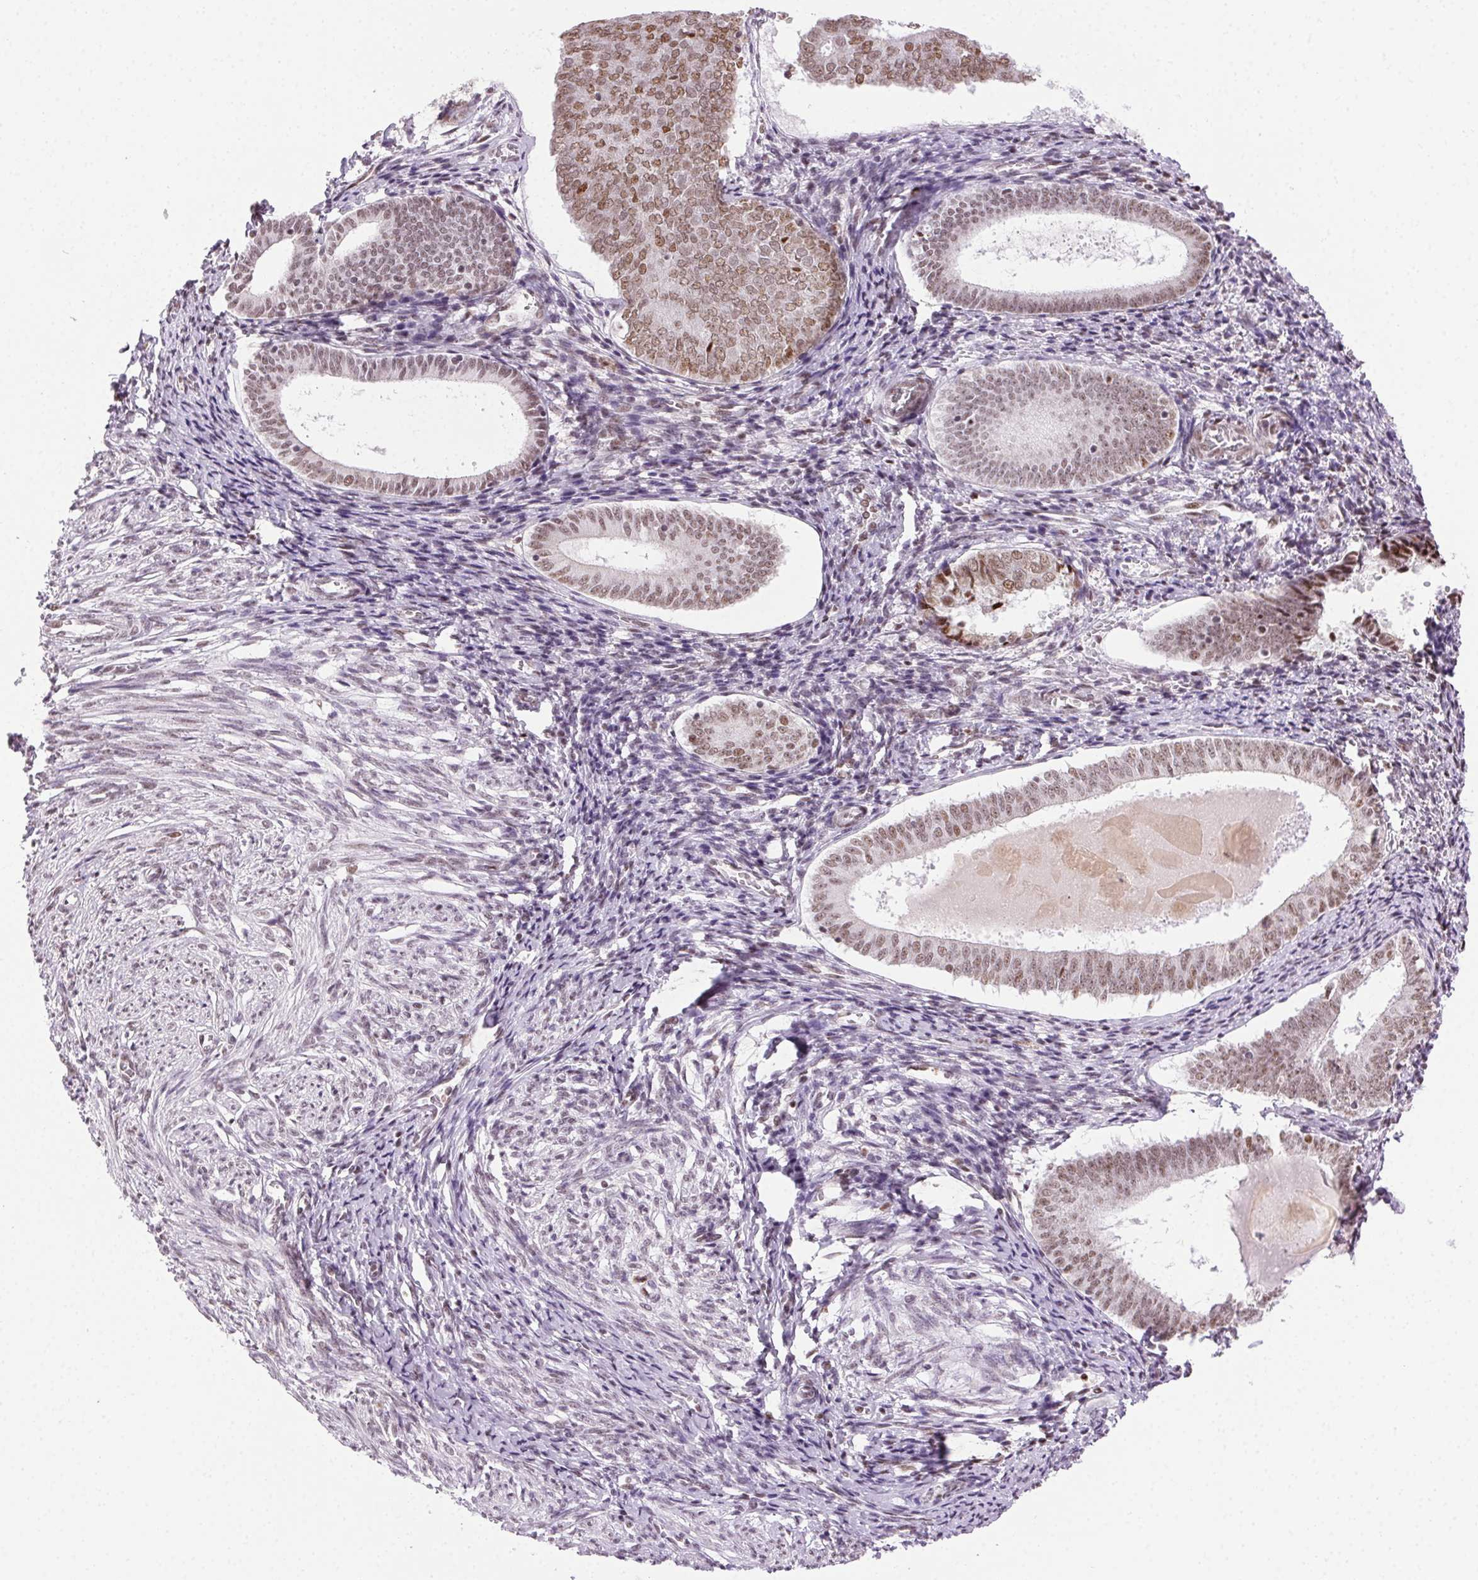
{"staining": {"intensity": "weak", "quantity": "25%-75%", "location": "nuclear"}, "tissue": "endometrium", "cell_type": "Cells in endometrial stroma", "image_type": "normal", "snomed": [{"axis": "morphology", "description": "Normal tissue, NOS"}, {"axis": "topography", "description": "Endometrium"}], "caption": "Approximately 25%-75% of cells in endometrial stroma in unremarkable endometrium show weak nuclear protein staining as visualized by brown immunohistochemical staining.", "gene": "TRA2B", "patient": {"sex": "female", "age": 50}}